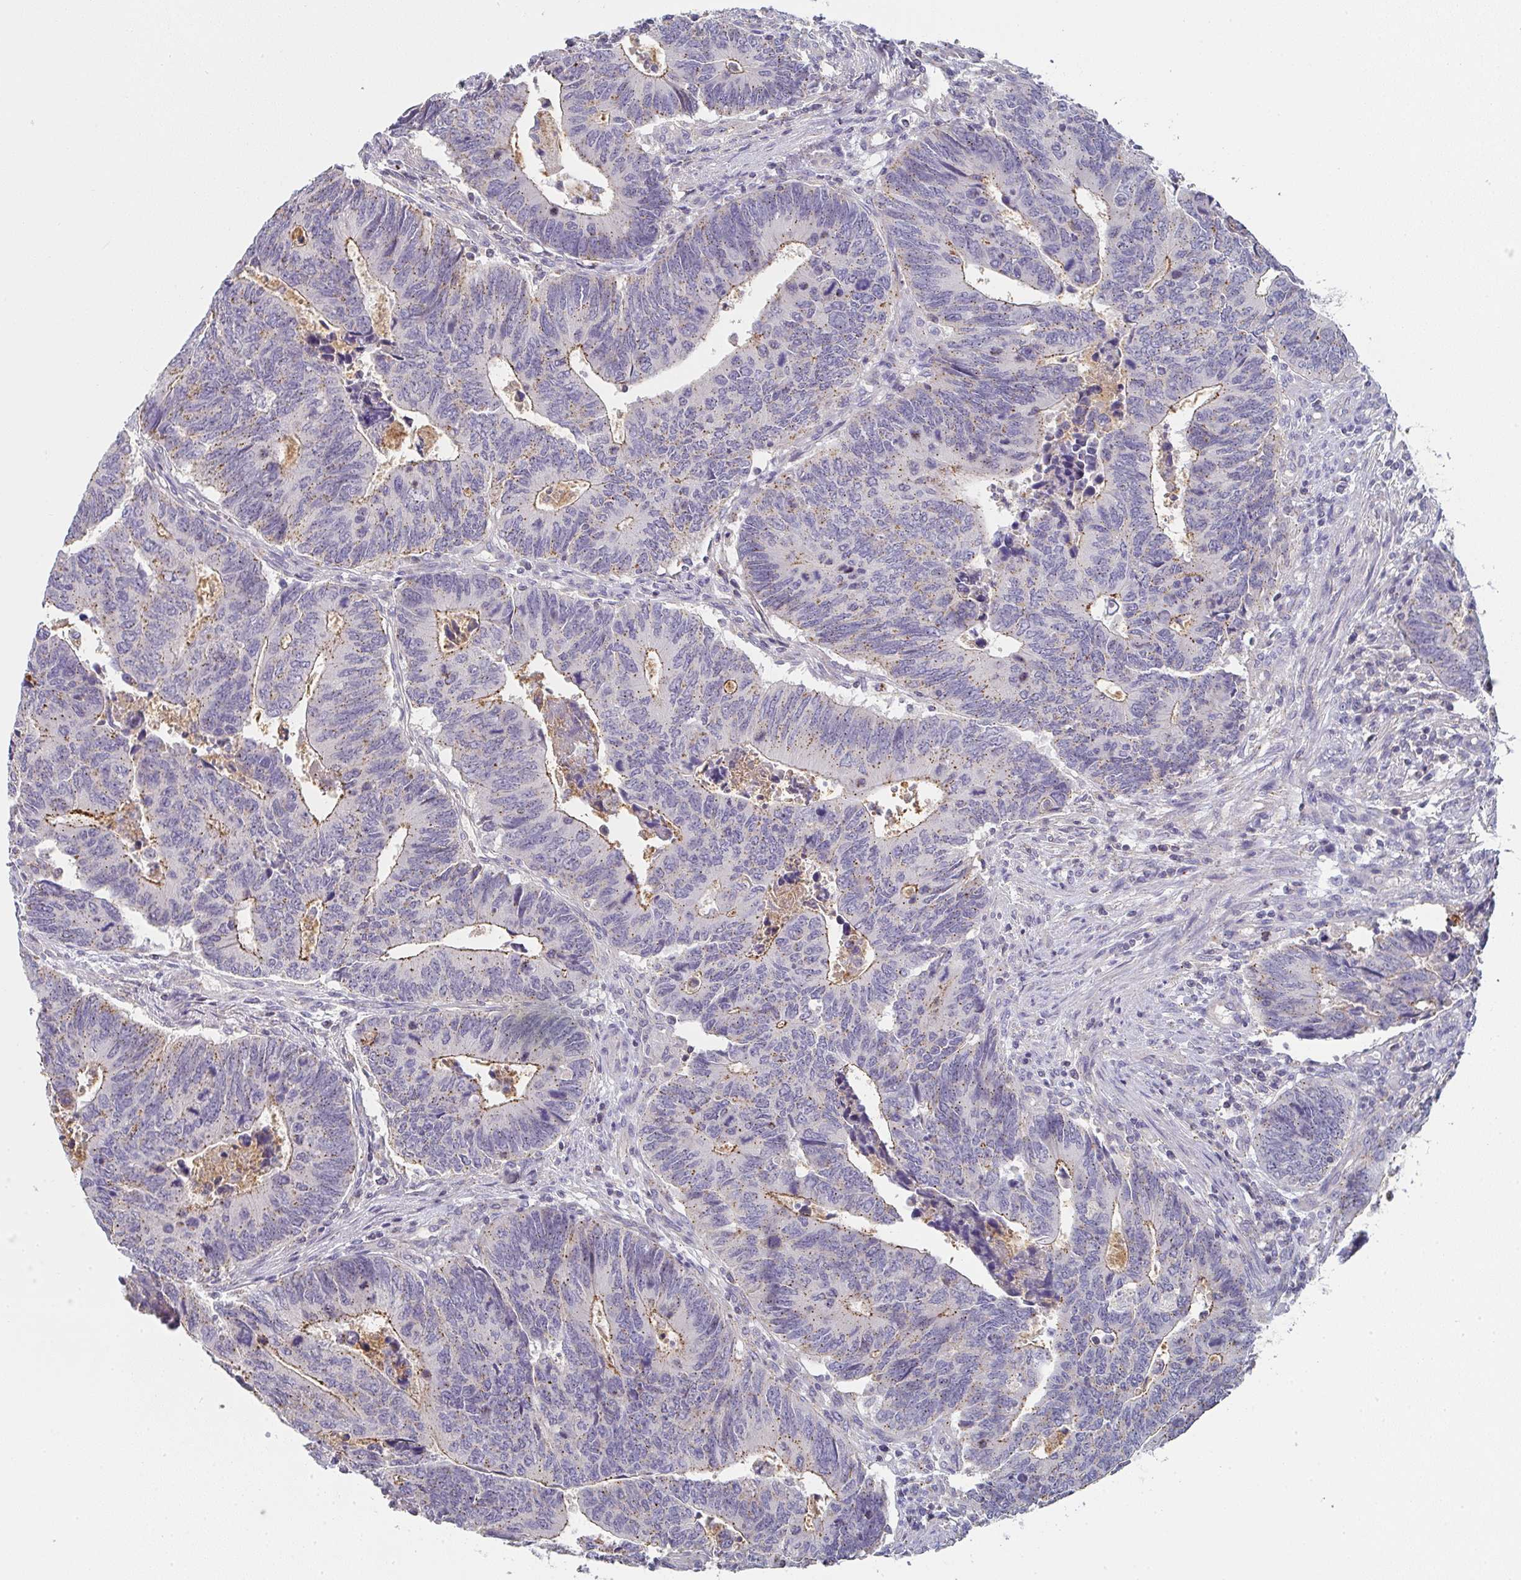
{"staining": {"intensity": "moderate", "quantity": "<25%", "location": "cytoplasmic/membranous"}, "tissue": "colorectal cancer", "cell_type": "Tumor cells", "image_type": "cancer", "snomed": [{"axis": "morphology", "description": "Adenocarcinoma, NOS"}, {"axis": "topography", "description": "Colon"}], "caption": "Human colorectal cancer stained for a protein (brown) shows moderate cytoplasmic/membranous positive positivity in about <25% of tumor cells.", "gene": "CHMP5", "patient": {"sex": "male", "age": 87}}